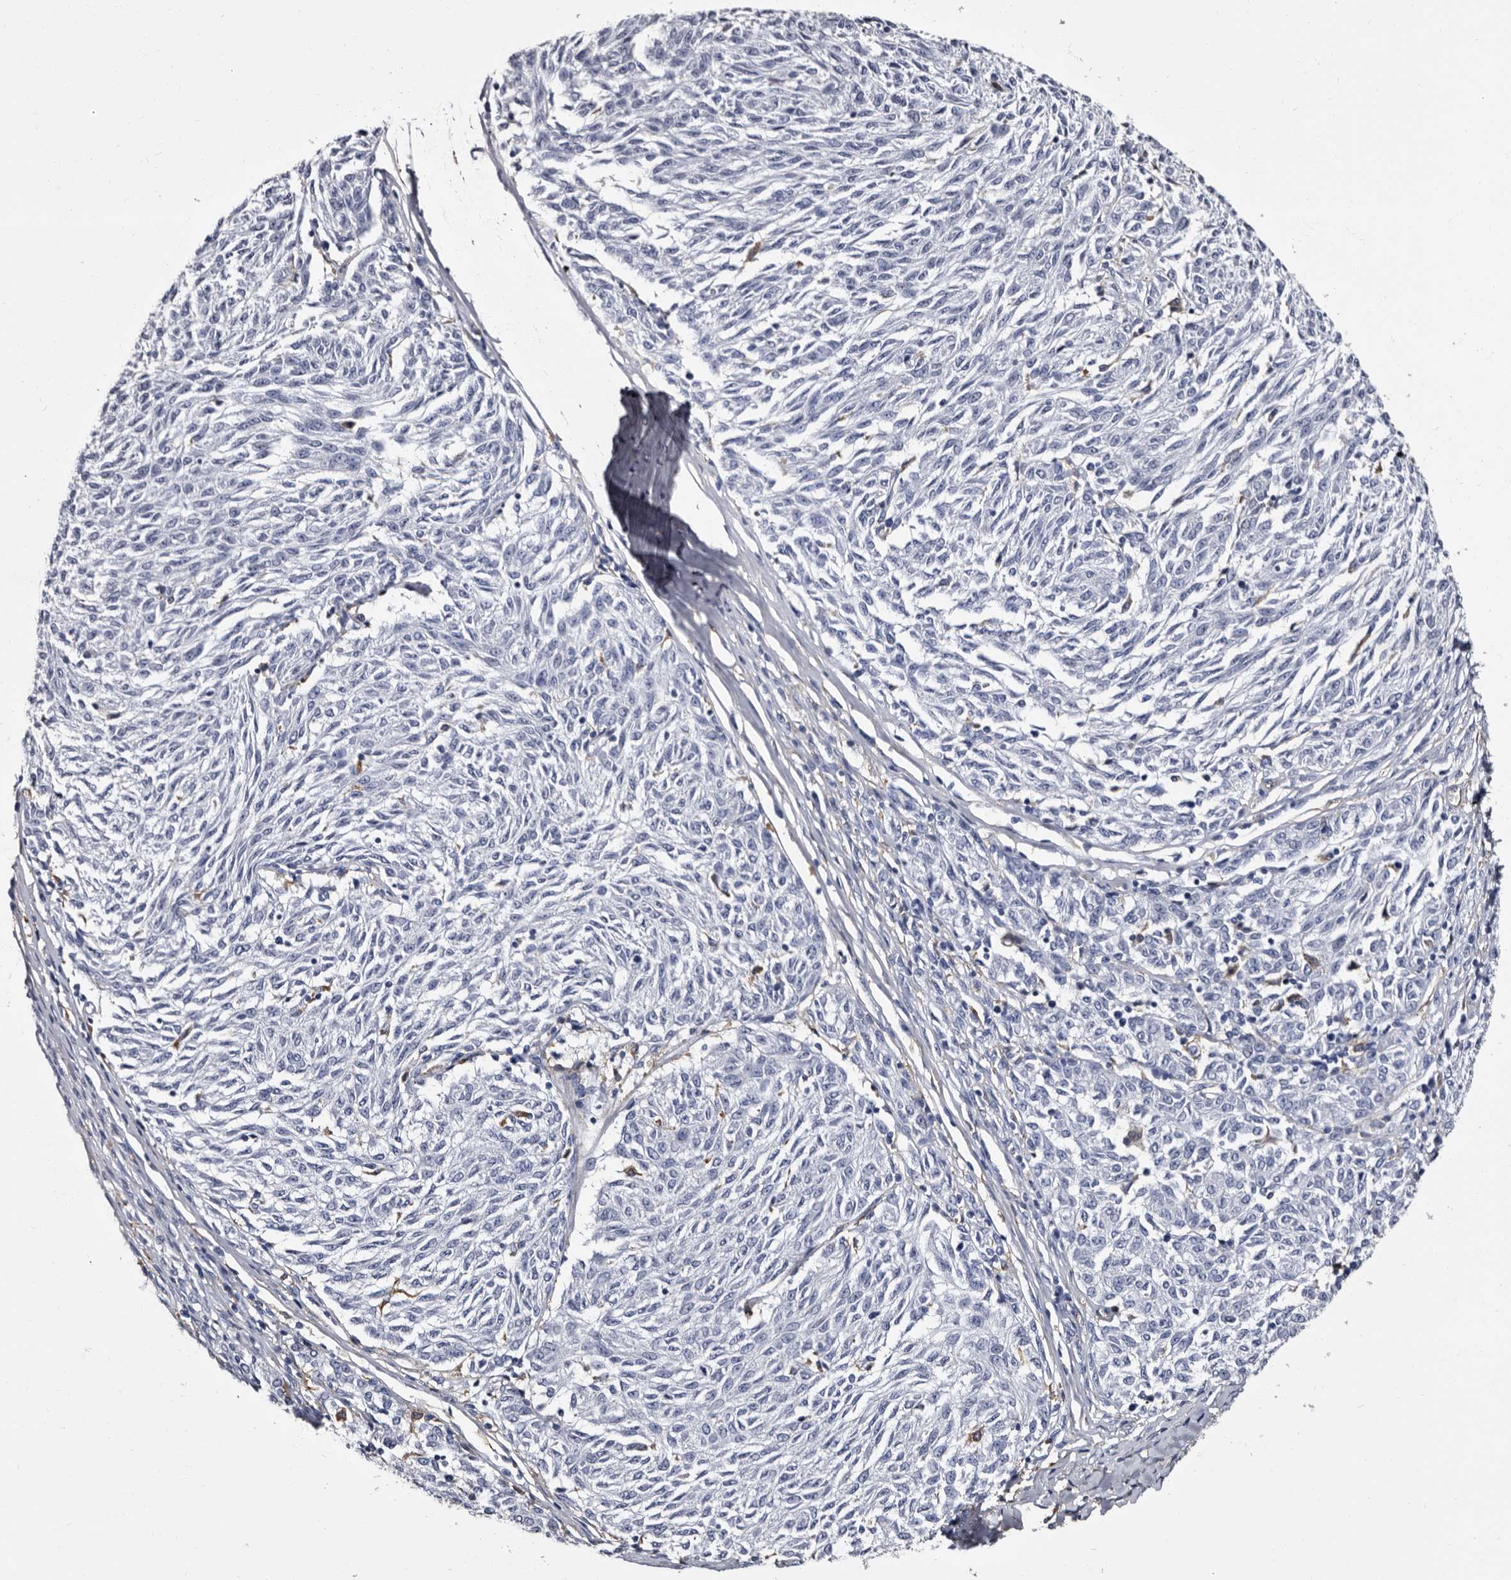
{"staining": {"intensity": "negative", "quantity": "none", "location": "none"}, "tissue": "melanoma", "cell_type": "Tumor cells", "image_type": "cancer", "snomed": [{"axis": "morphology", "description": "Malignant melanoma, NOS"}, {"axis": "topography", "description": "Skin"}], "caption": "The image shows no significant expression in tumor cells of melanoma.", "gene": "EPB41L3", "patient": {"sex": "female", "age": 72}}